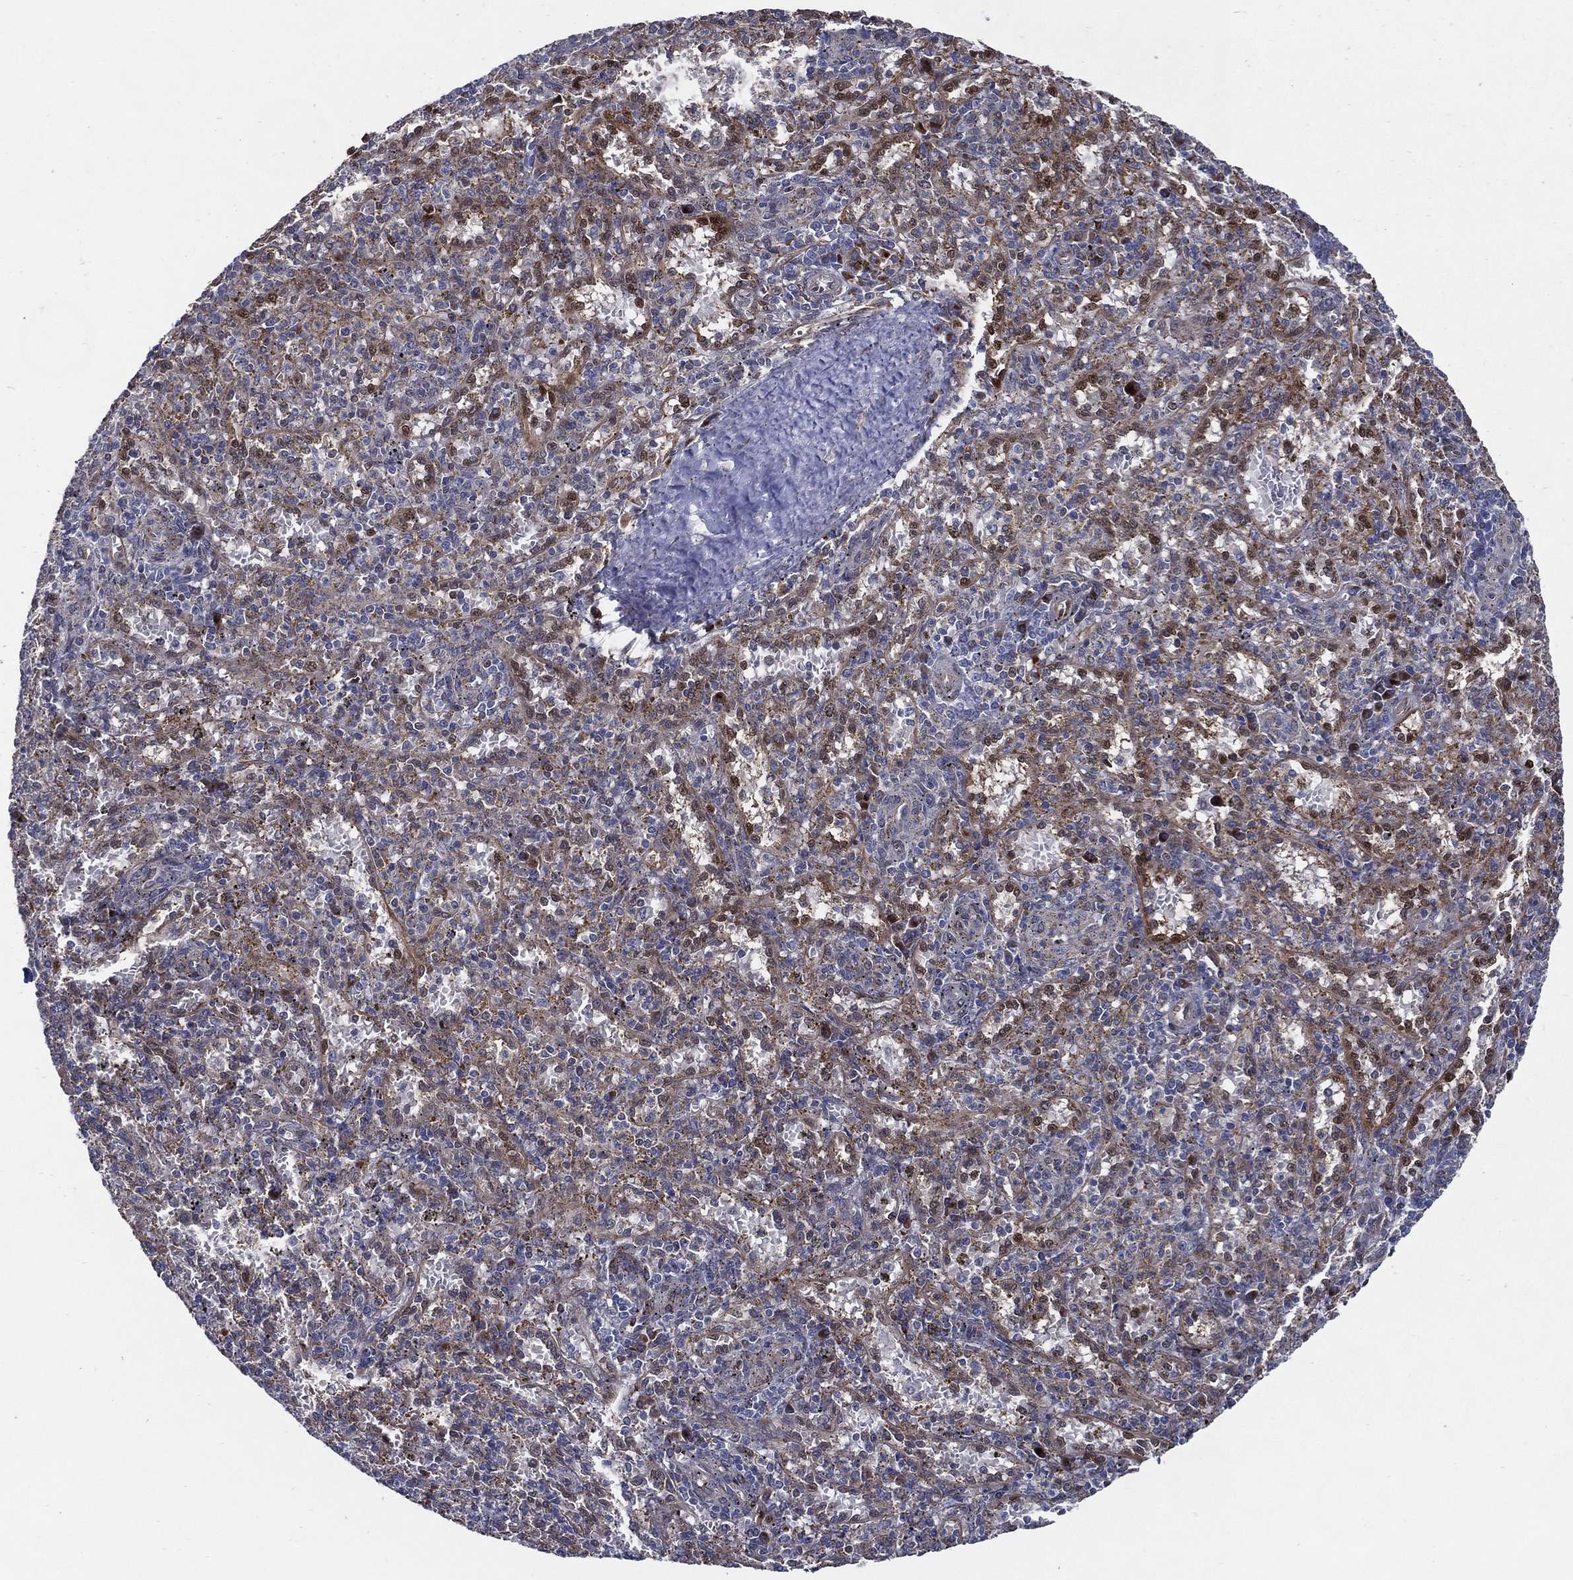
{"staining": {"intensity": "negative", "quantity": "none", "location": "none"}, "tissue": "spleen", "cell_type": "Cells in red pulp", "image_type": "normal", "snomed": [{"axis": "morphology", "description": "Normal tissue, NOS"}, {"axis": "topography", "description": "Spleen"}], "caption": "Immunohistochemistry of unremarkable human spleen demonstrates no staining in cells in red pulp. (IHC, brightfield microscopy, high magnification).", "gene": "ARHGAP11A", "patient": {"sex": "male", "age": 60}}